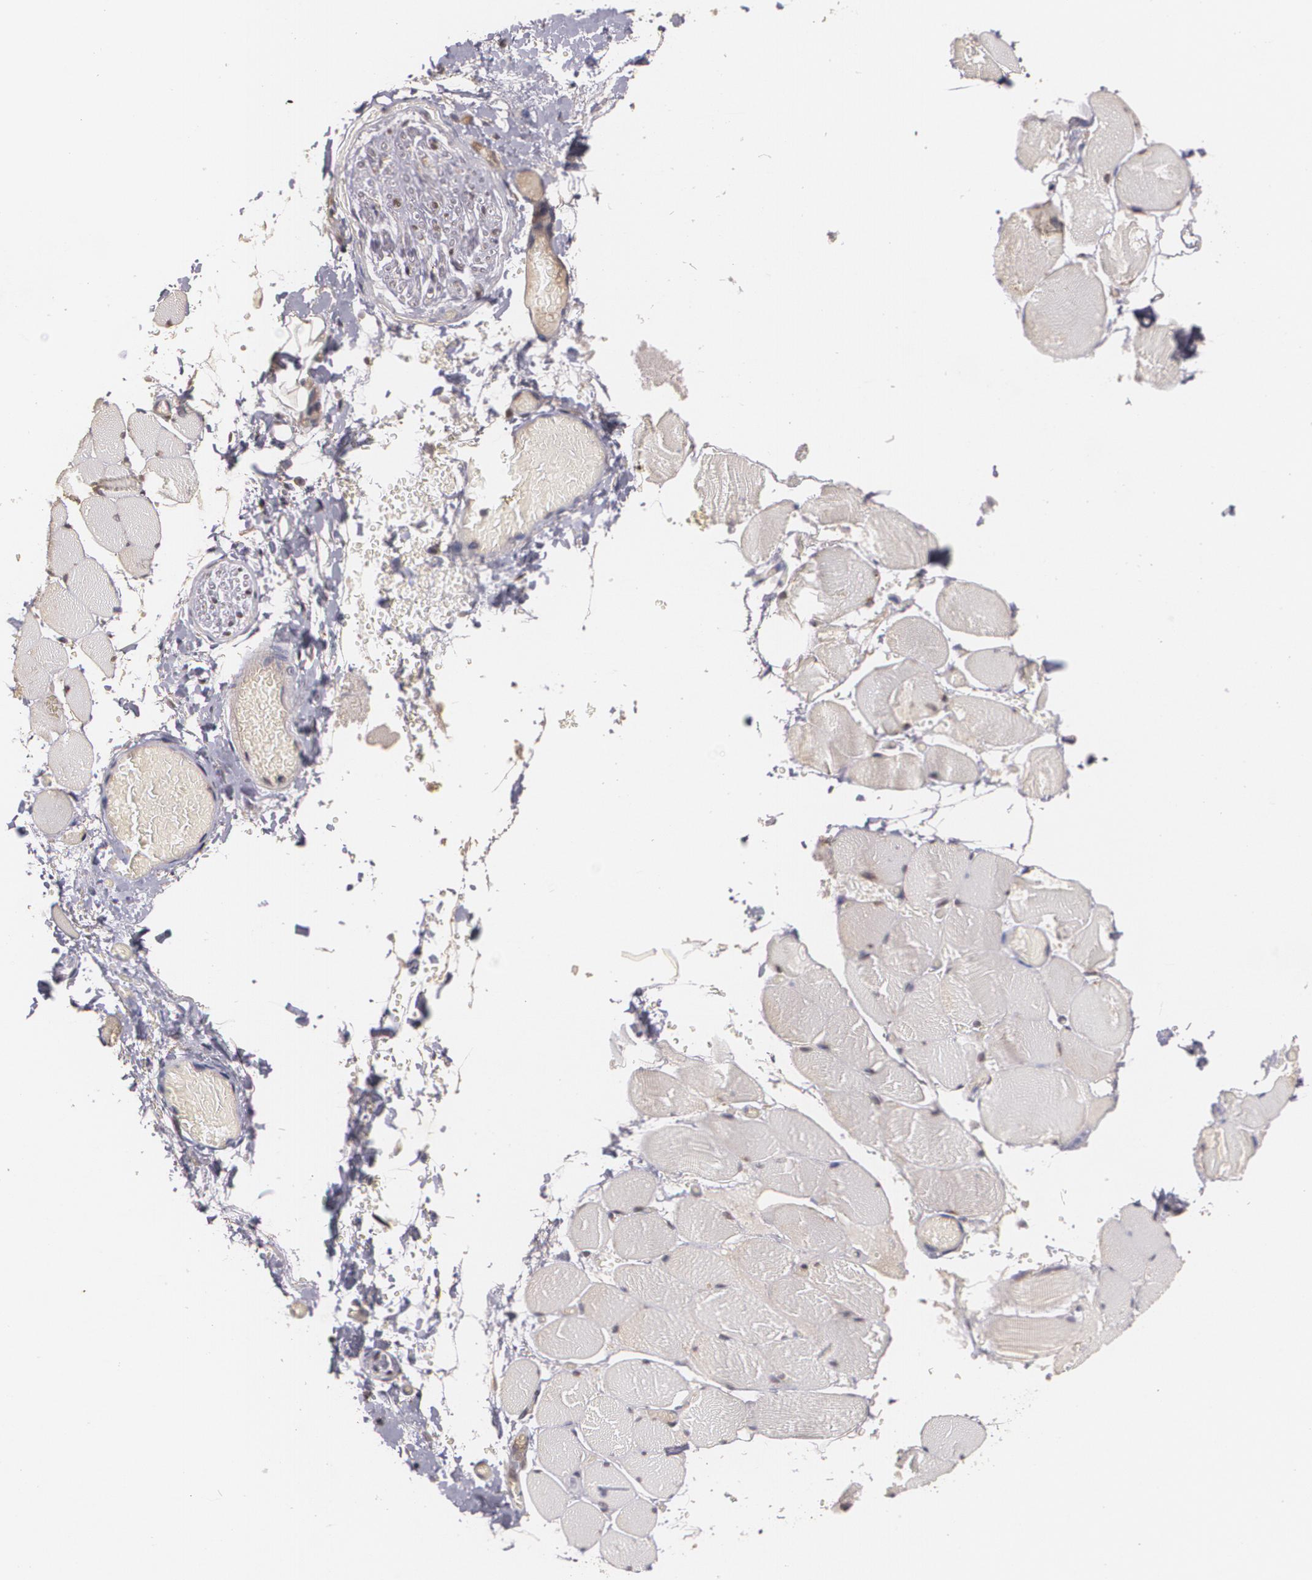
{"staining": {"intensity": "negative", "quantity": "none", "location": "none"}, "tissue": "skeletal muscle", "cell_type": "Myocytes", "image_type": "normal", "snomed": [{"axis": "morphology", "description": "Normal tissue, NOS"}, {"axis": "topography", "description": "Skeletal muscle"}, {"axis": "topography", "description": "Soft tissue"}], "caption": "IHC of benign skeletal muscle exhibits no positivity in myocytes.", "gene": "BRCA1", "patient": {"sex": "female", "age": 58}}